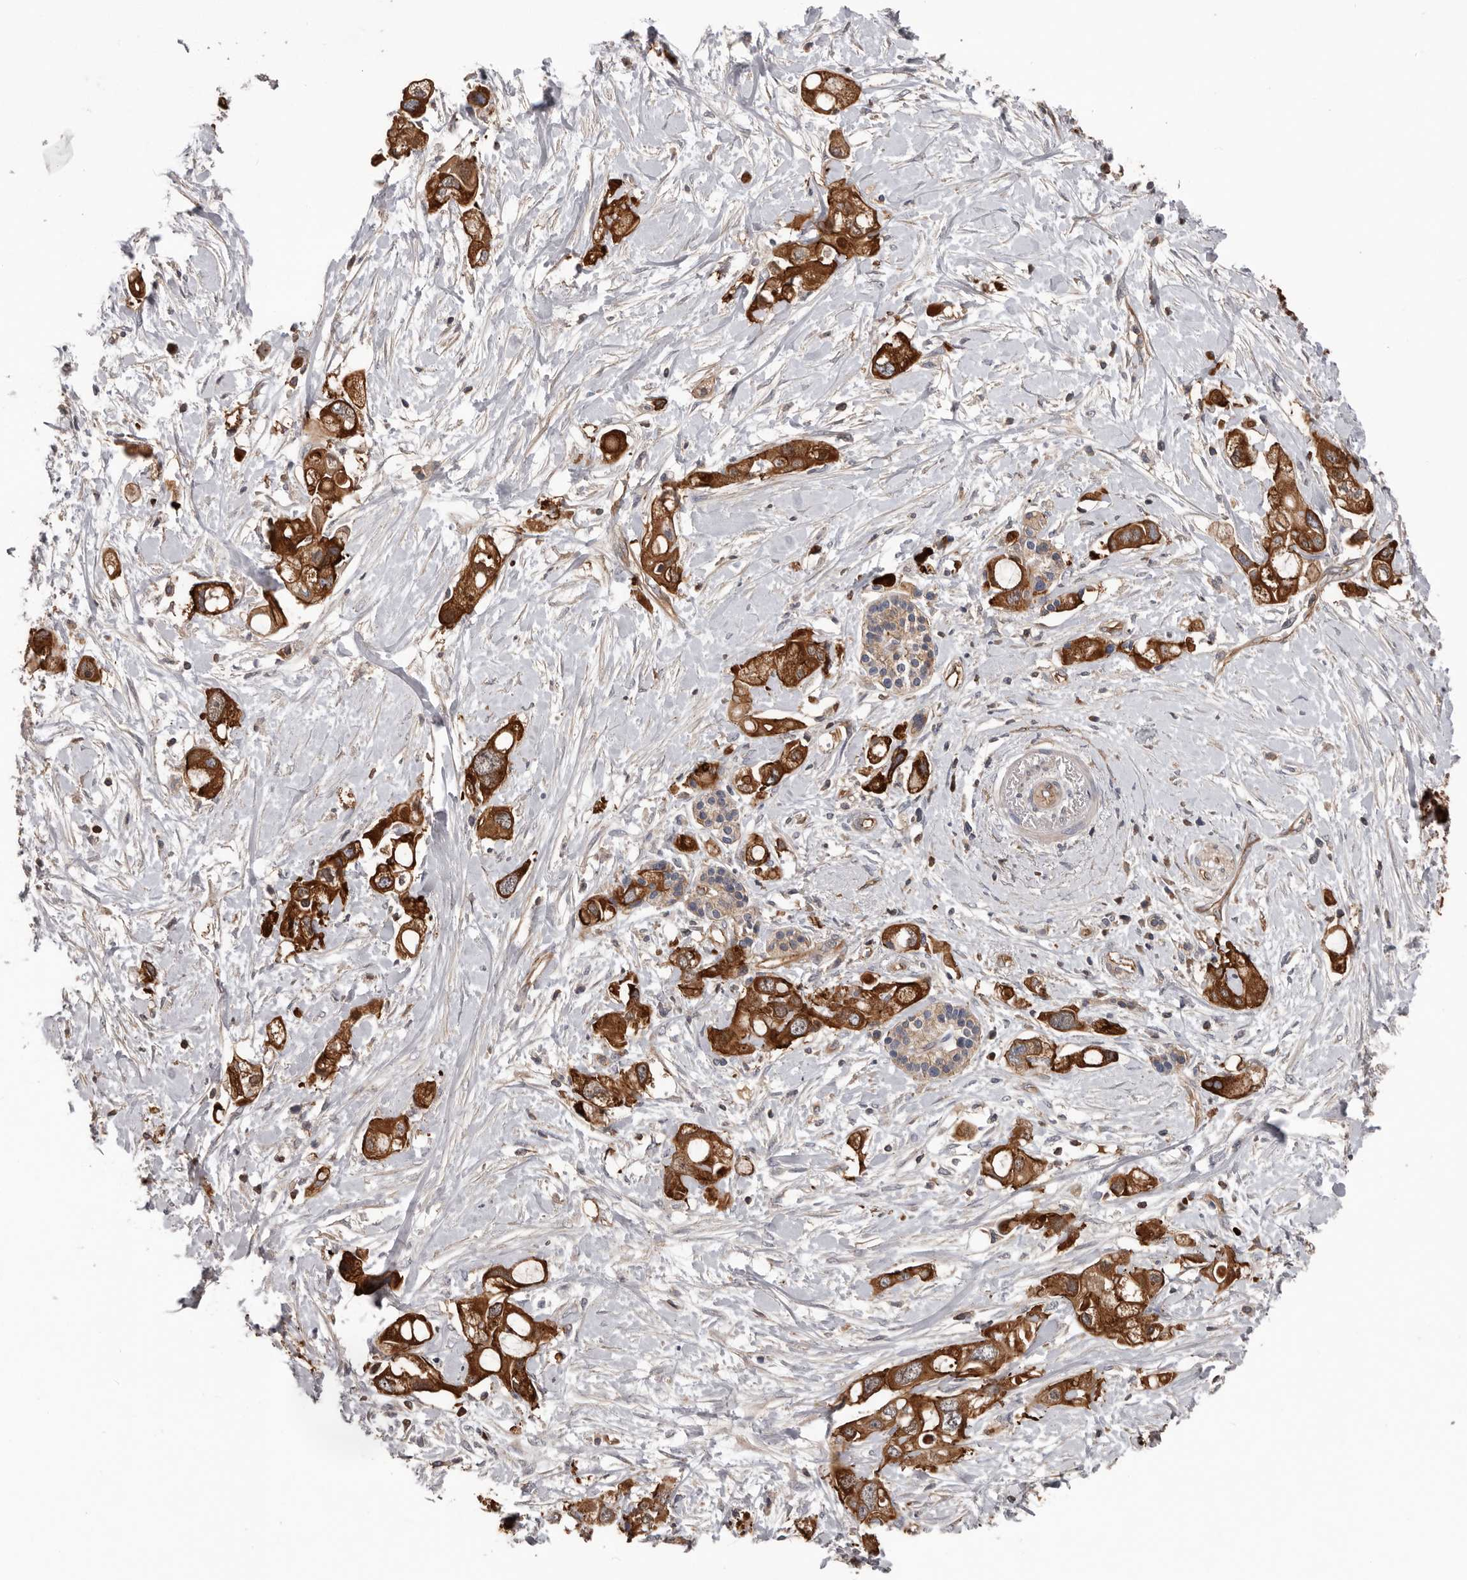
{"staining": {"intensity": "strong", "quantity": ">75%", "location": "cytoplasmic/membranous"}, "tissue": "pancreatic cancer", "cell_type": "Tumor cells", "image_type": "cancer", "snomed": [{"axis": "morphology", "description": "Adenocarcinoma, NOS"}, {"axis": "topography", "description": "Pancreas"}], "caption": "Human pancreatic cancer (adenocarcinoma) stained with a brown dye shows strong cytoplasmic/membranous positive positivity in approximately >75% of tumor cells.", "gene": "PNRC2", "patient": {"sex": "female", "age": 56}}